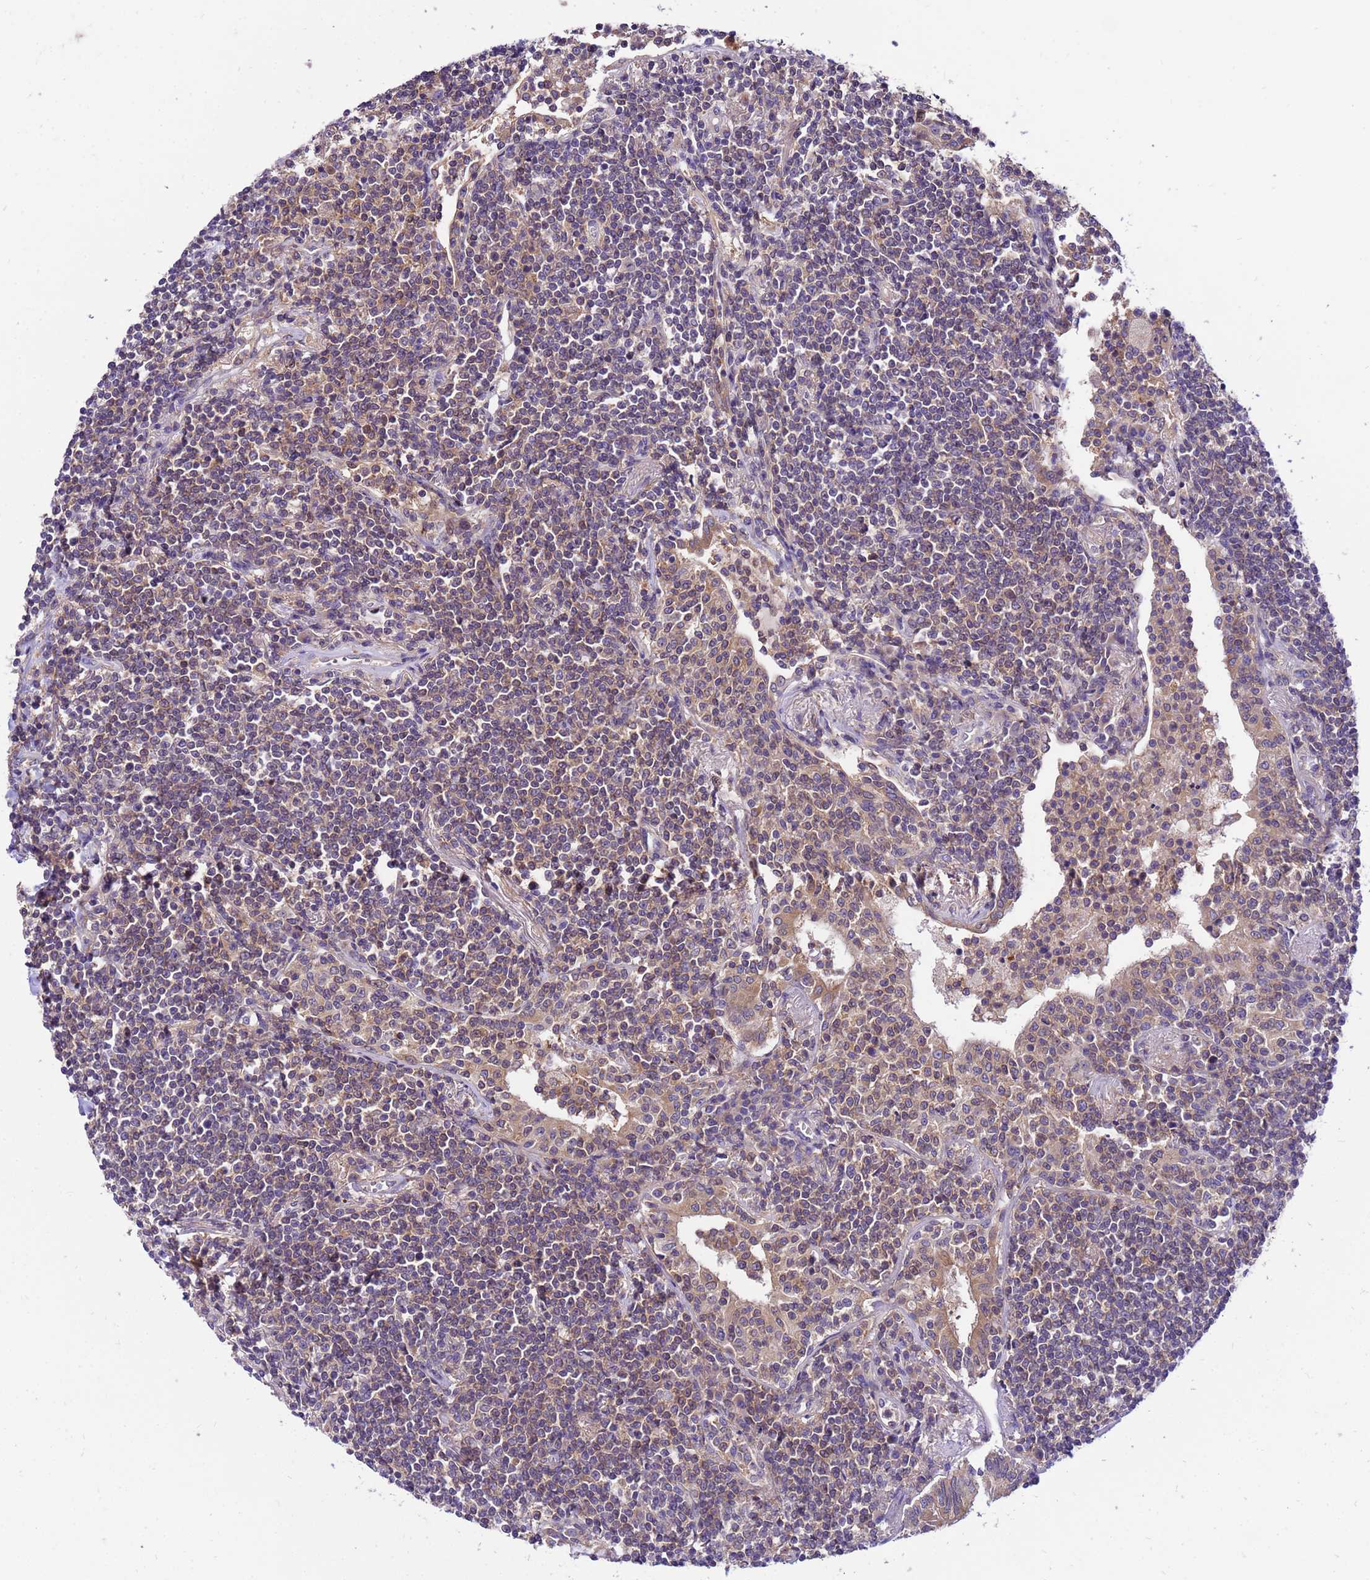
{"staining": {"intensity": "weak", "quantity": "25%-75%", "location": "cytoplasmic/membranous"}, "tissue": "lymphoma", "cell_type": "Tumor cells", "image_type": "cancer", "snomed": [{"axis": "morphology", "description": "Malignant lymphoma, non-Hodgkin's type, Low grade"}, {"axis": "topography", "description": "Lung"}], "caption": "This is an image of IHC staining of malignant lymphoma, non-Hodgkin's type (low-grade), which shows weak expression in the cytoplasmic/membranous of tumor cells.", "gene": "GET3", "patient": {"sex": "female", "age": 71}}